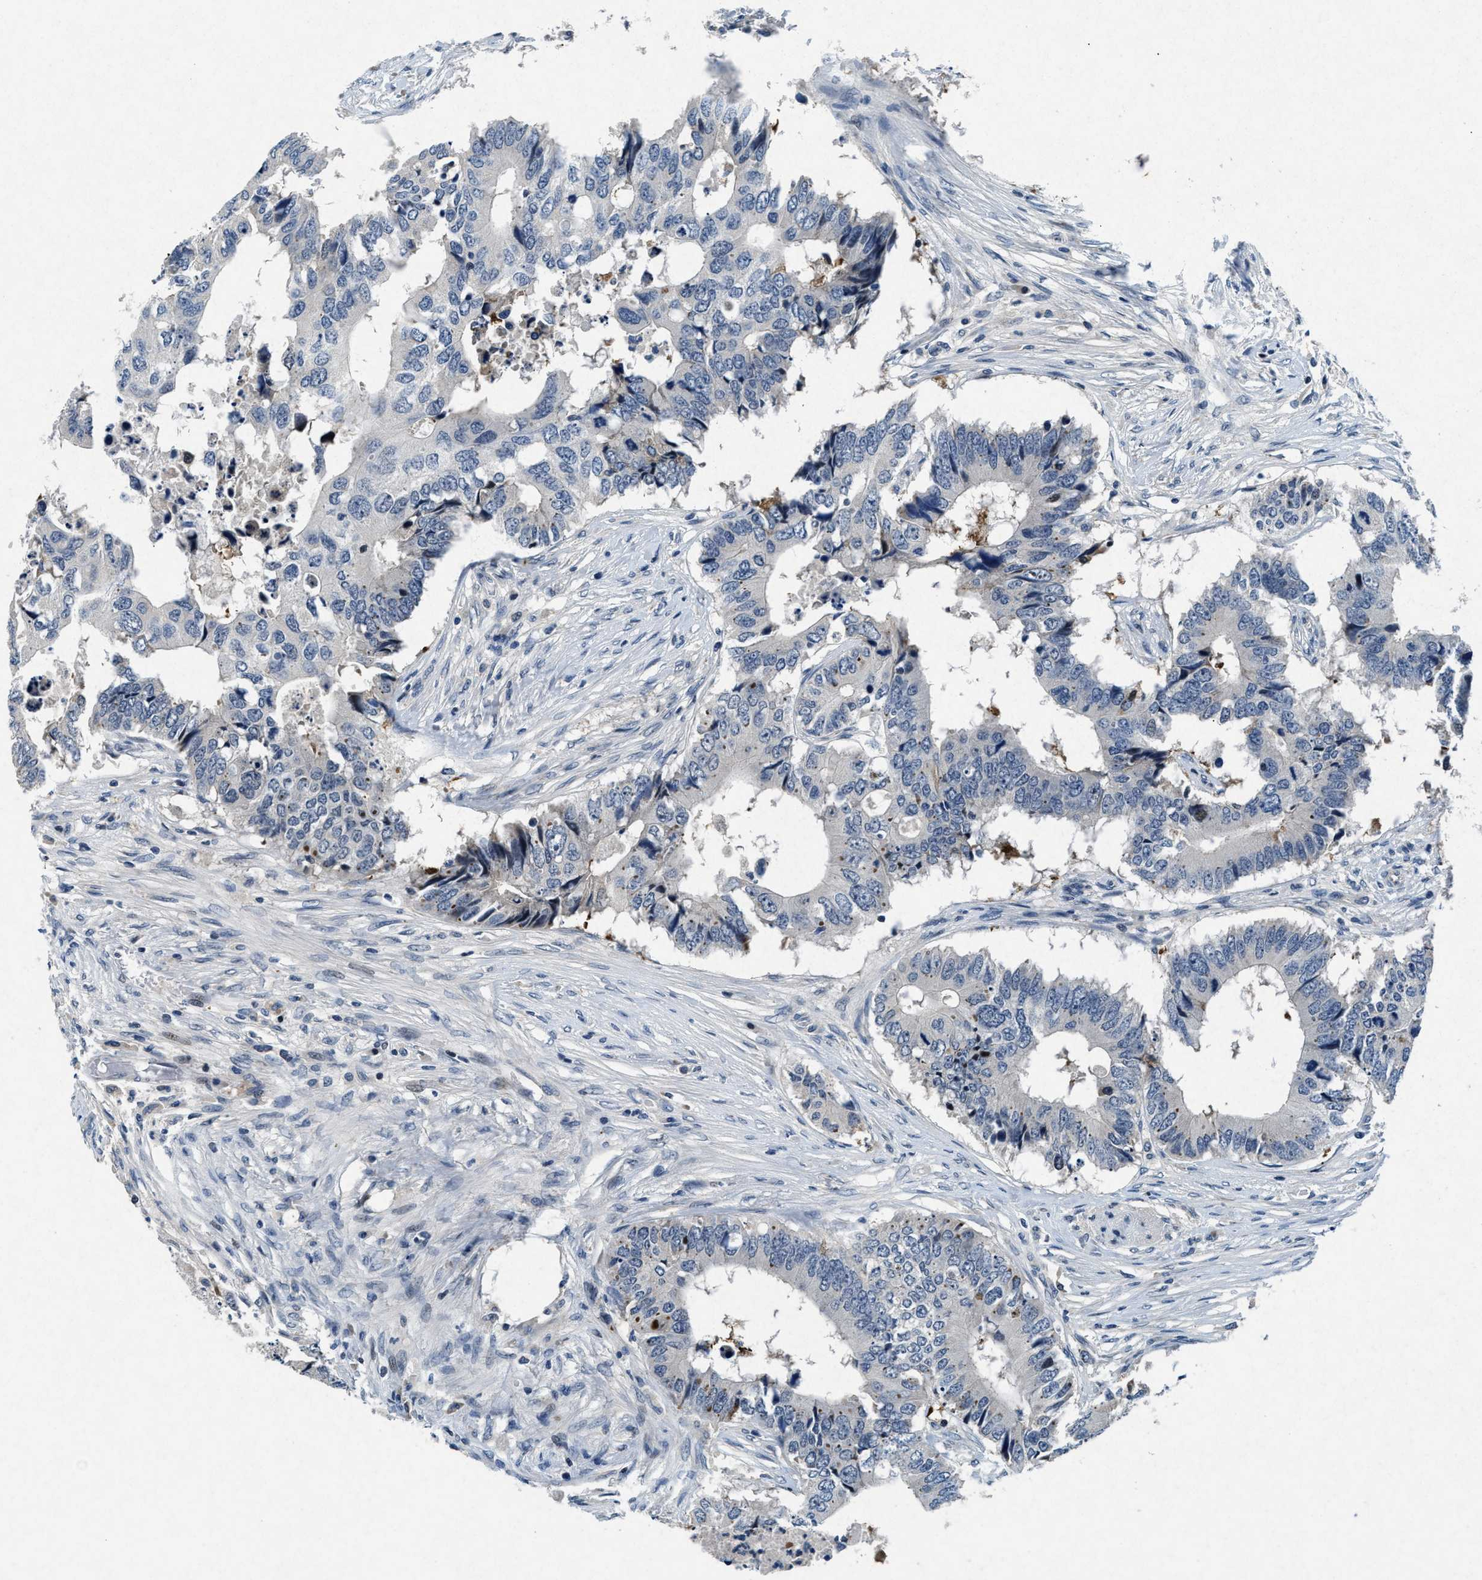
{"staining": {"intensity": "negative", "quantity": "none", "location": "none"}, "tissue": "colorectal cancer", "cell_type": "Tumor cells", "image_type": "cancer", "snomed": [{"axis": "morphology", "description": "Adenocarcinoma, NOS"}, {"axis": "topography", "description": "Colon"}], "caption": "A high-resolution histopathology image shows immunohistochemistry staining of adenocarcinoma (colorectal), which demonstrates no significant positivity in tumor cells.", "gene": "PHLDA1", "patient": {"sex": "male", "age": 71}}